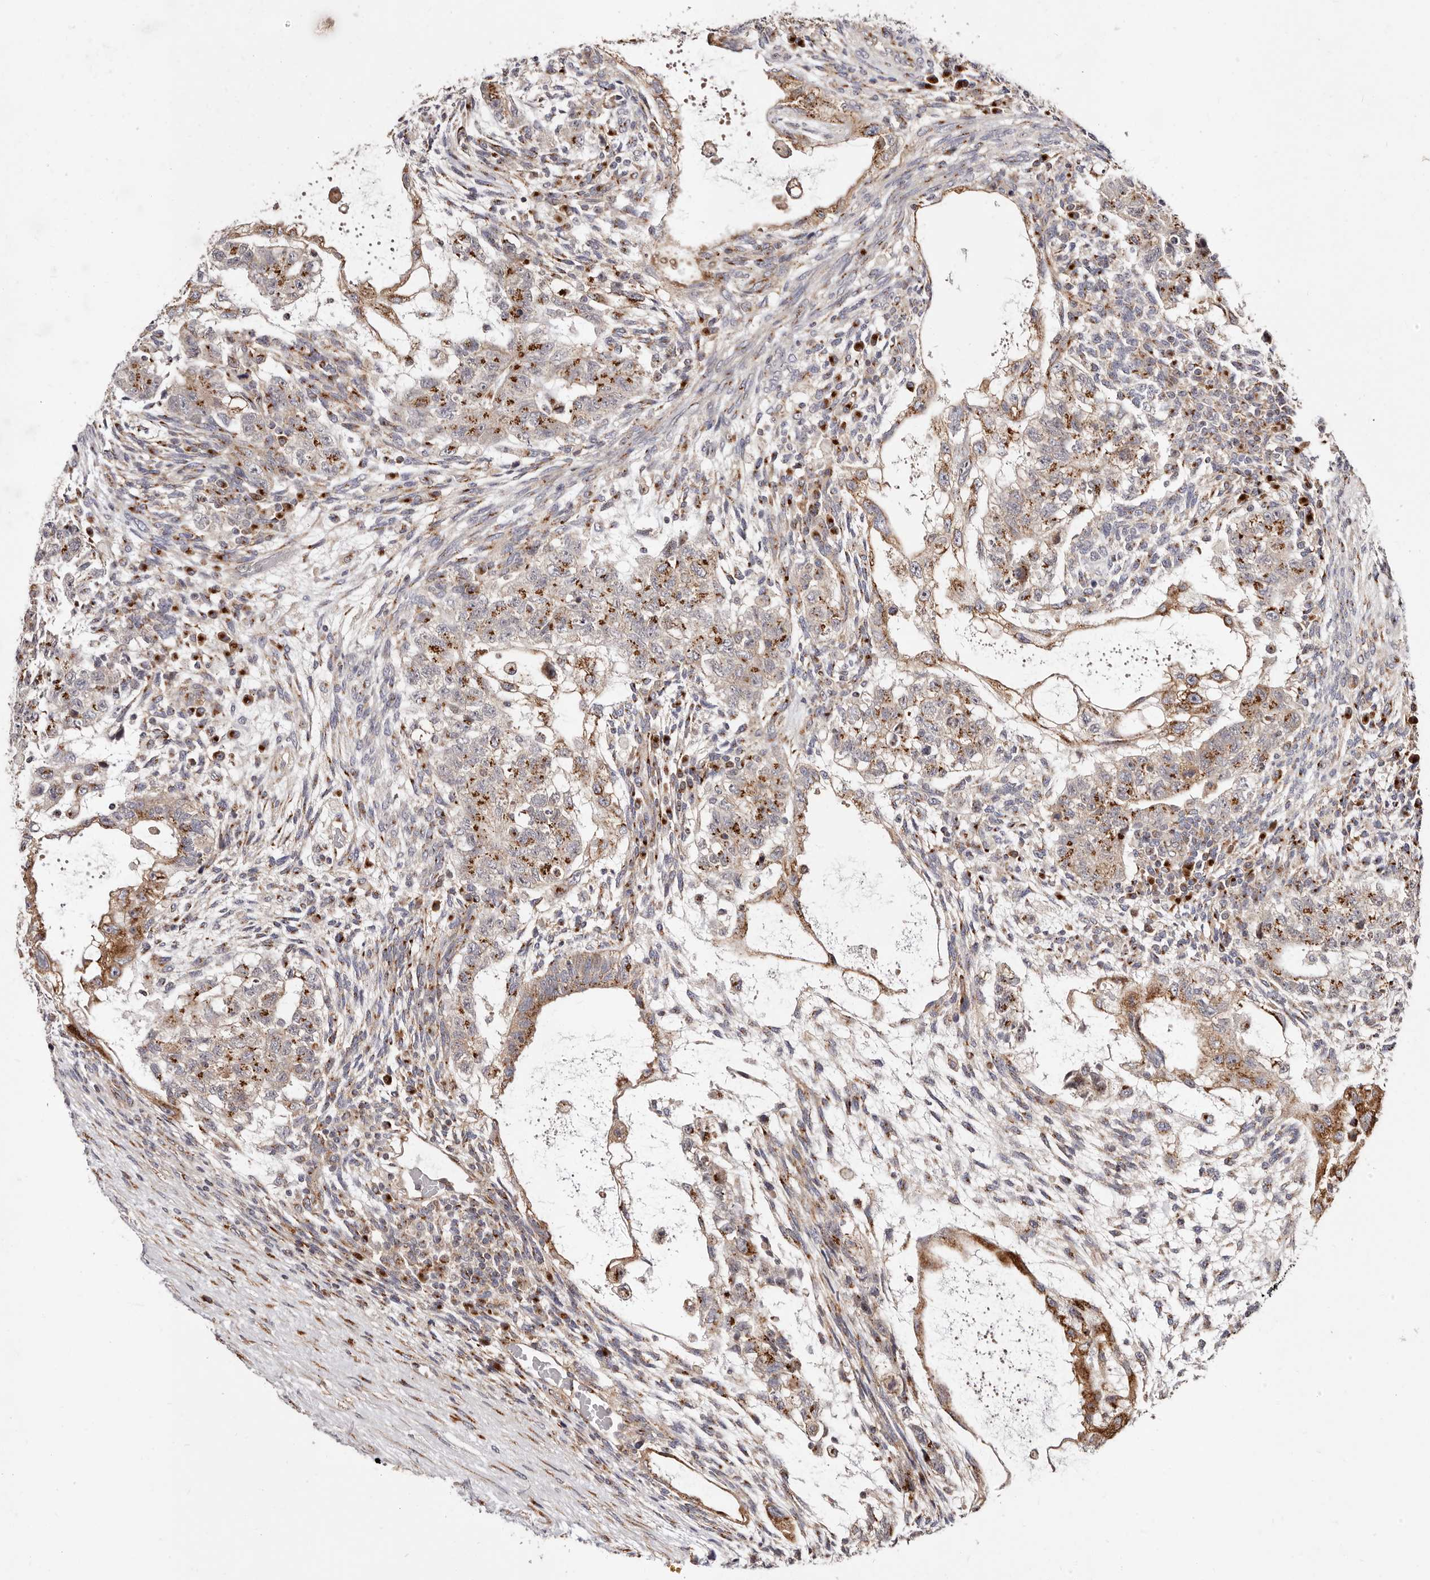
{"staining": {"intensity": "moderate", "quantity": ">75%", "location": "cytoplasmic/membranous"}, "tissue": "testis cancer", "cell_type": "Tumor cells", "image_type": "cancer", "snomed": [{"axis": "morphology", "description": "Normal tissue, NOS"}, {"axis": "morphology", "description": "Carcinoma, Embryonal, NOS"}, {"axis": "topography", "description": "Testis"}], "caption": "A brown stain labels moderate cytoplasmic/membranous expression of a protein in human testis embryonal carcinoma tumor cells.", "gene": "MAPK6", "patient": {"sex": "male", "age": 36}}